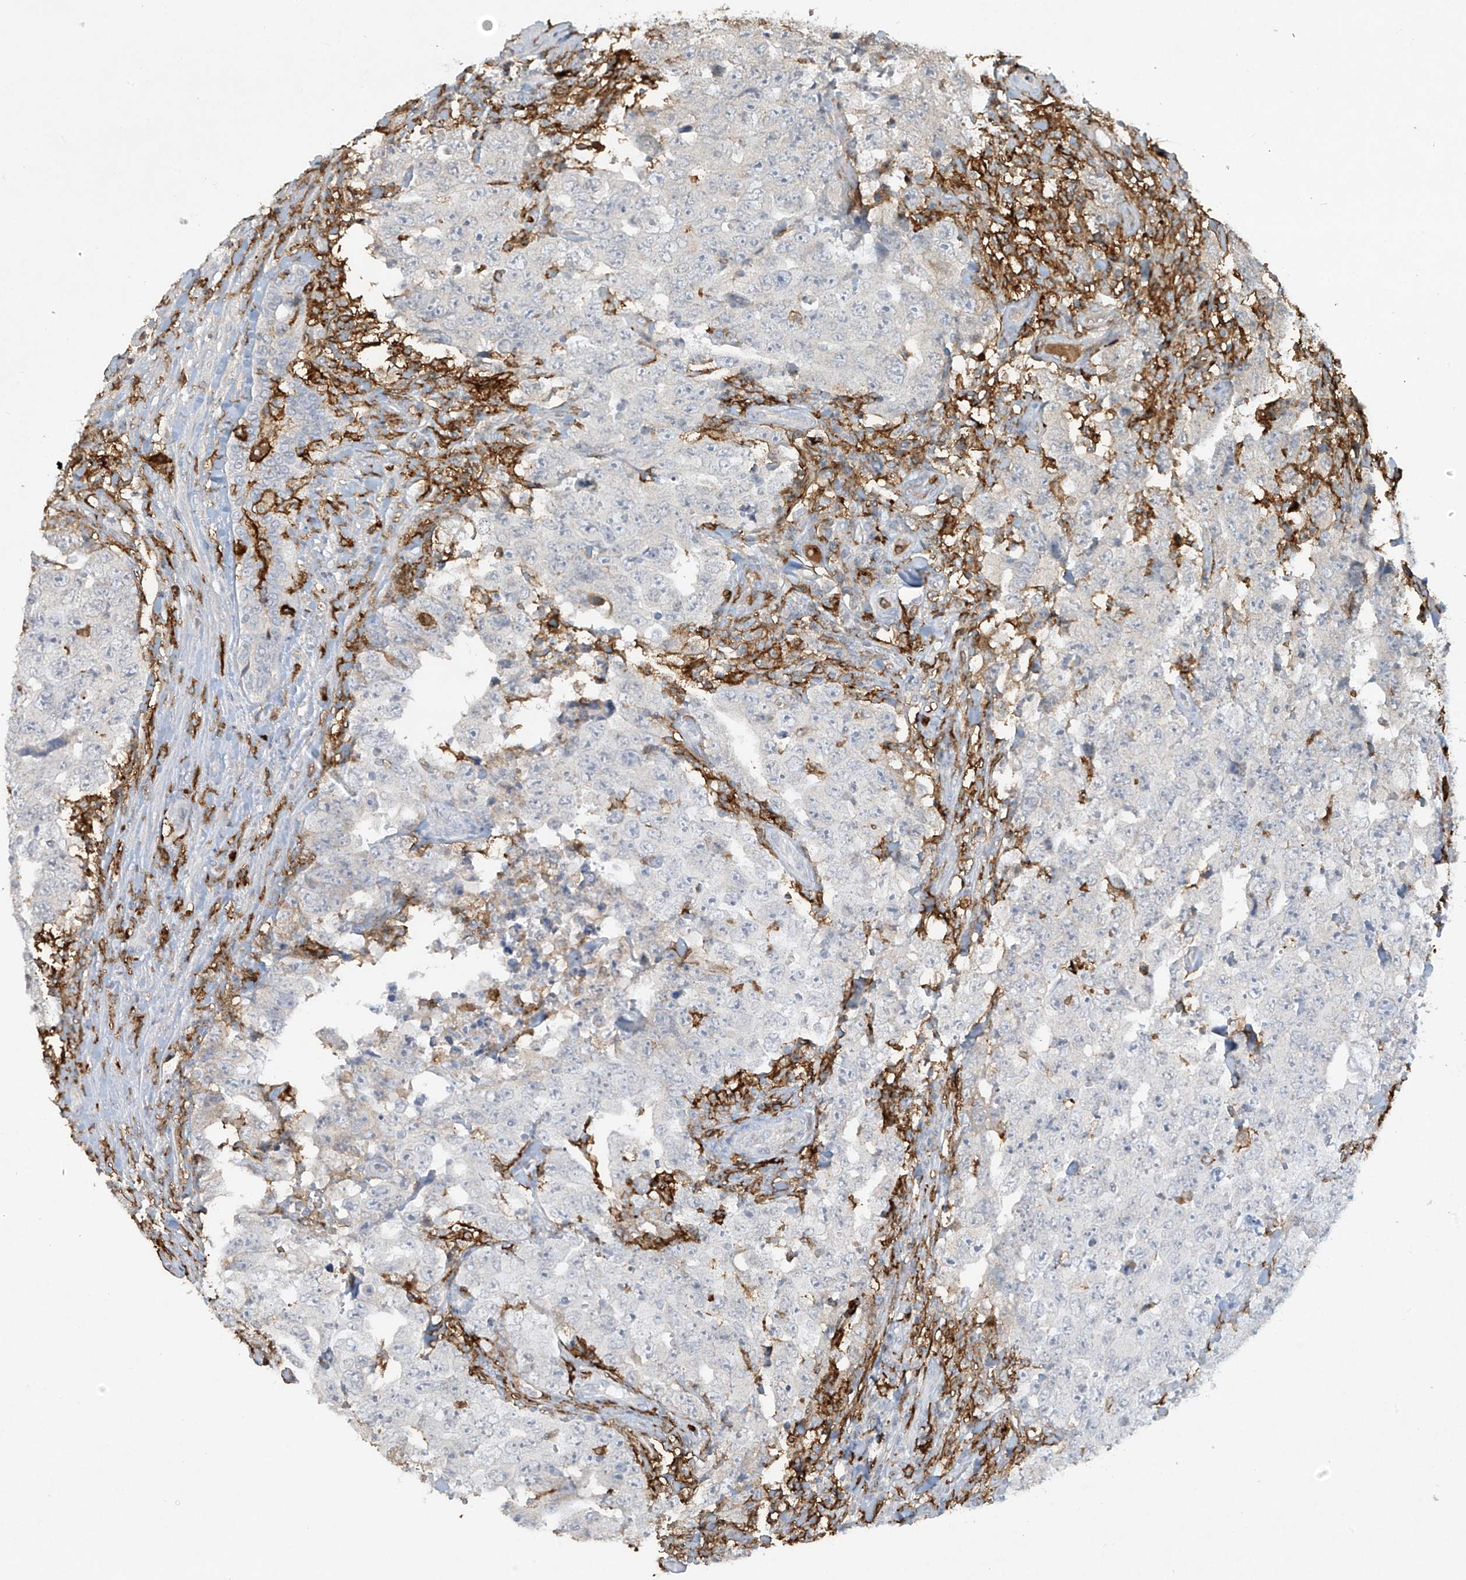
{"staining": {"intensity": "negative", "quantity": "none", "location": "none"}, "tissue": "testis cancer", "cell_type": "Tumor cells", "image_type": "cancer", "snomed": [{"axis": "morphology", "description": "Carcinoma, Embryonal, NOS"}, {"axis": "topography", "description": "Testis"}], "caption": "DAB immunohistochemical staining of human testis embryonal carcinoma reveals no significant positivity in tumor cells.", "gene": "FCGR3A", "patient": {"sex": "male", "age": 26}}